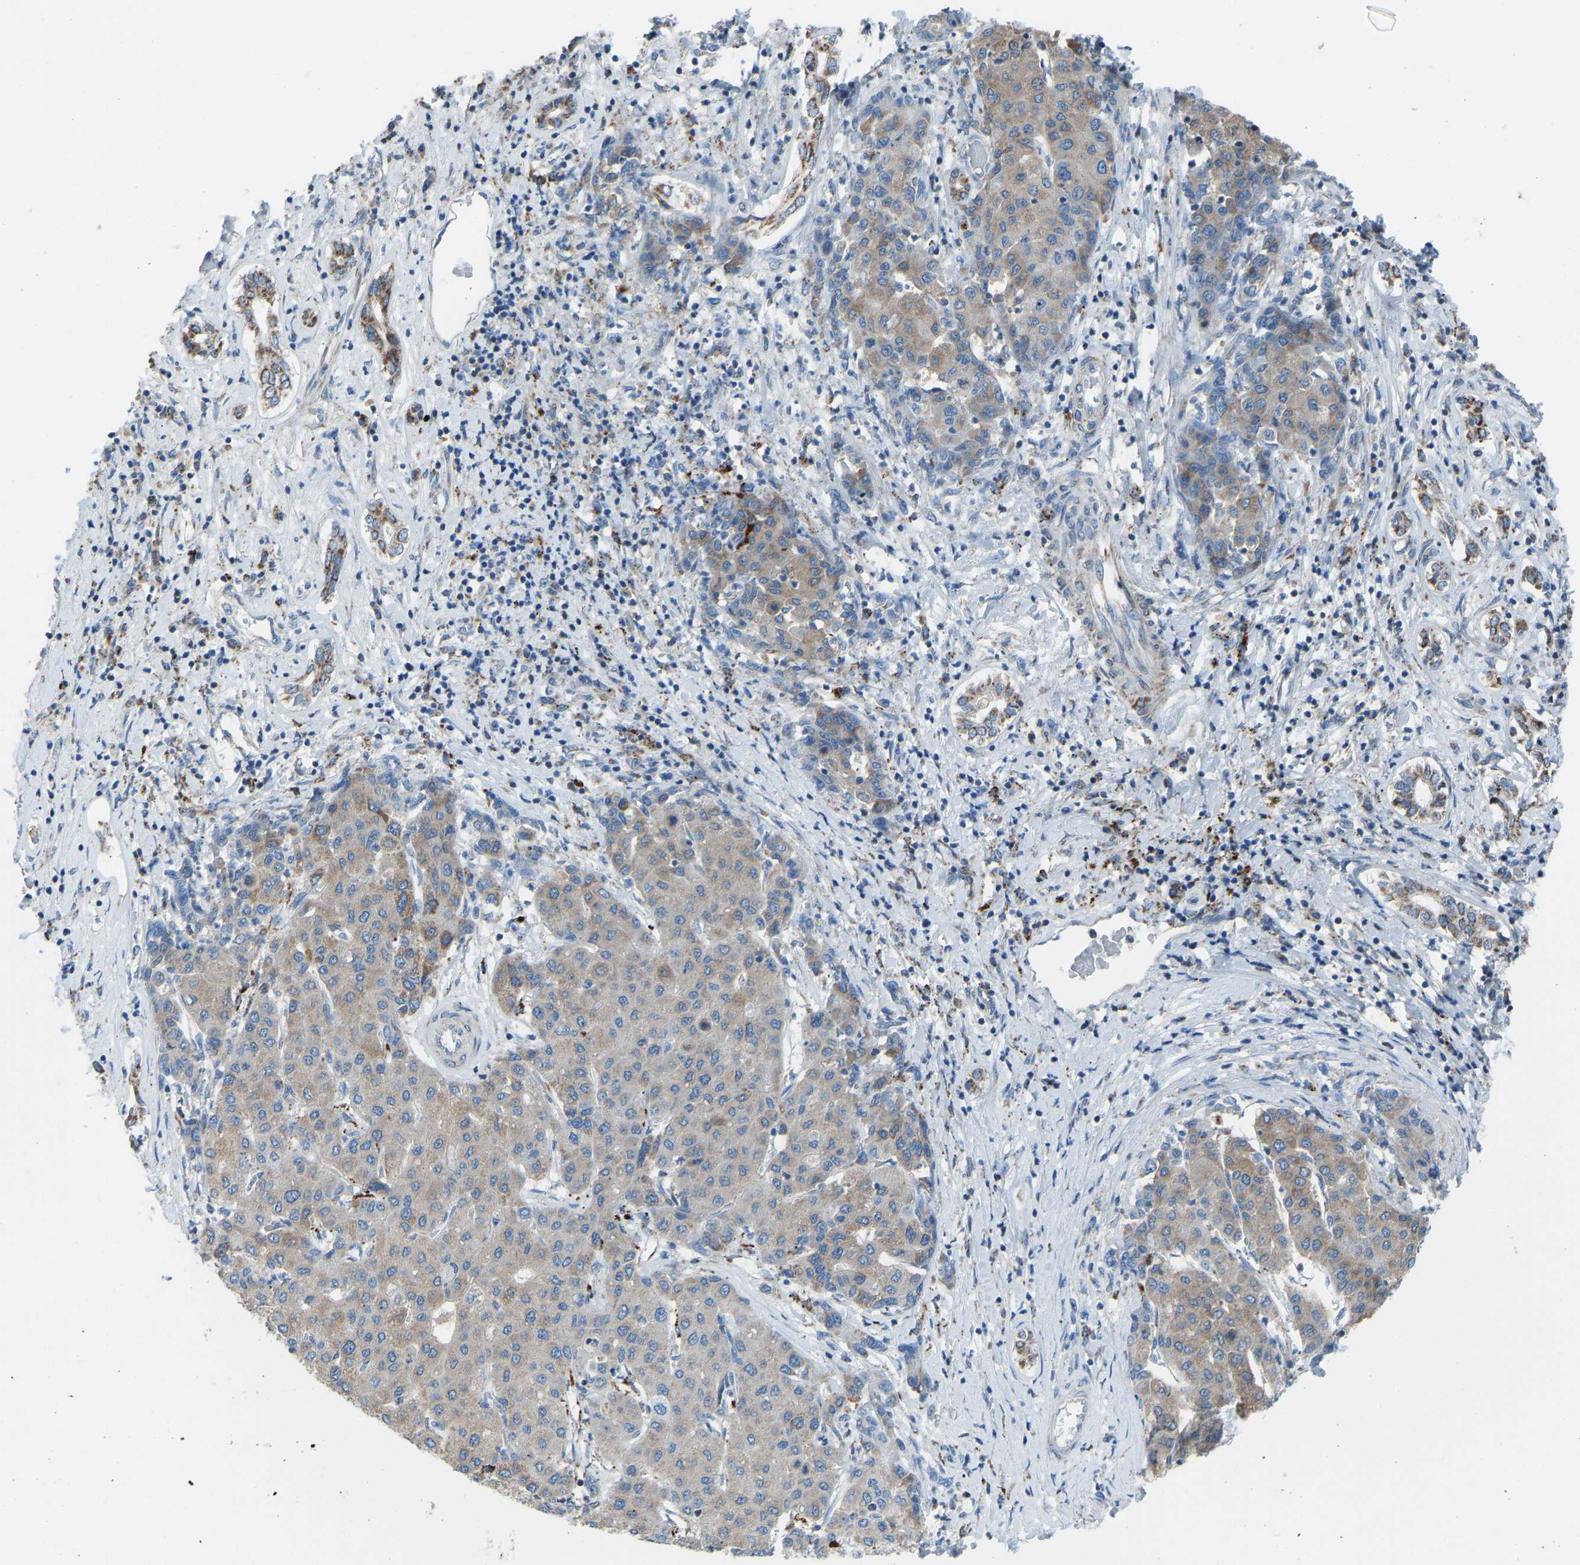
{"staining": {"intensity": "moderate", "quantity": ">75%", "location": "cytoplasmic/membranous"}, "tissue": "liver cancer", "cell_type": "Tumor cells", "image_type": "cancer", "snomed": [{"axis": "morphology", "description": "Carcinoma, Hepatocellular, NOS"}, {"axis": "topography", "description": "Liver"}], "caption": "A brown stain highlights moderate cytoplasmic/membranous expression of a protein in human liver hepatocellular carcinoma tumor cells. Nuclei are stained in blue.", "gene": "SMIM20", "patient": {"sex": "male", "age": 65}}